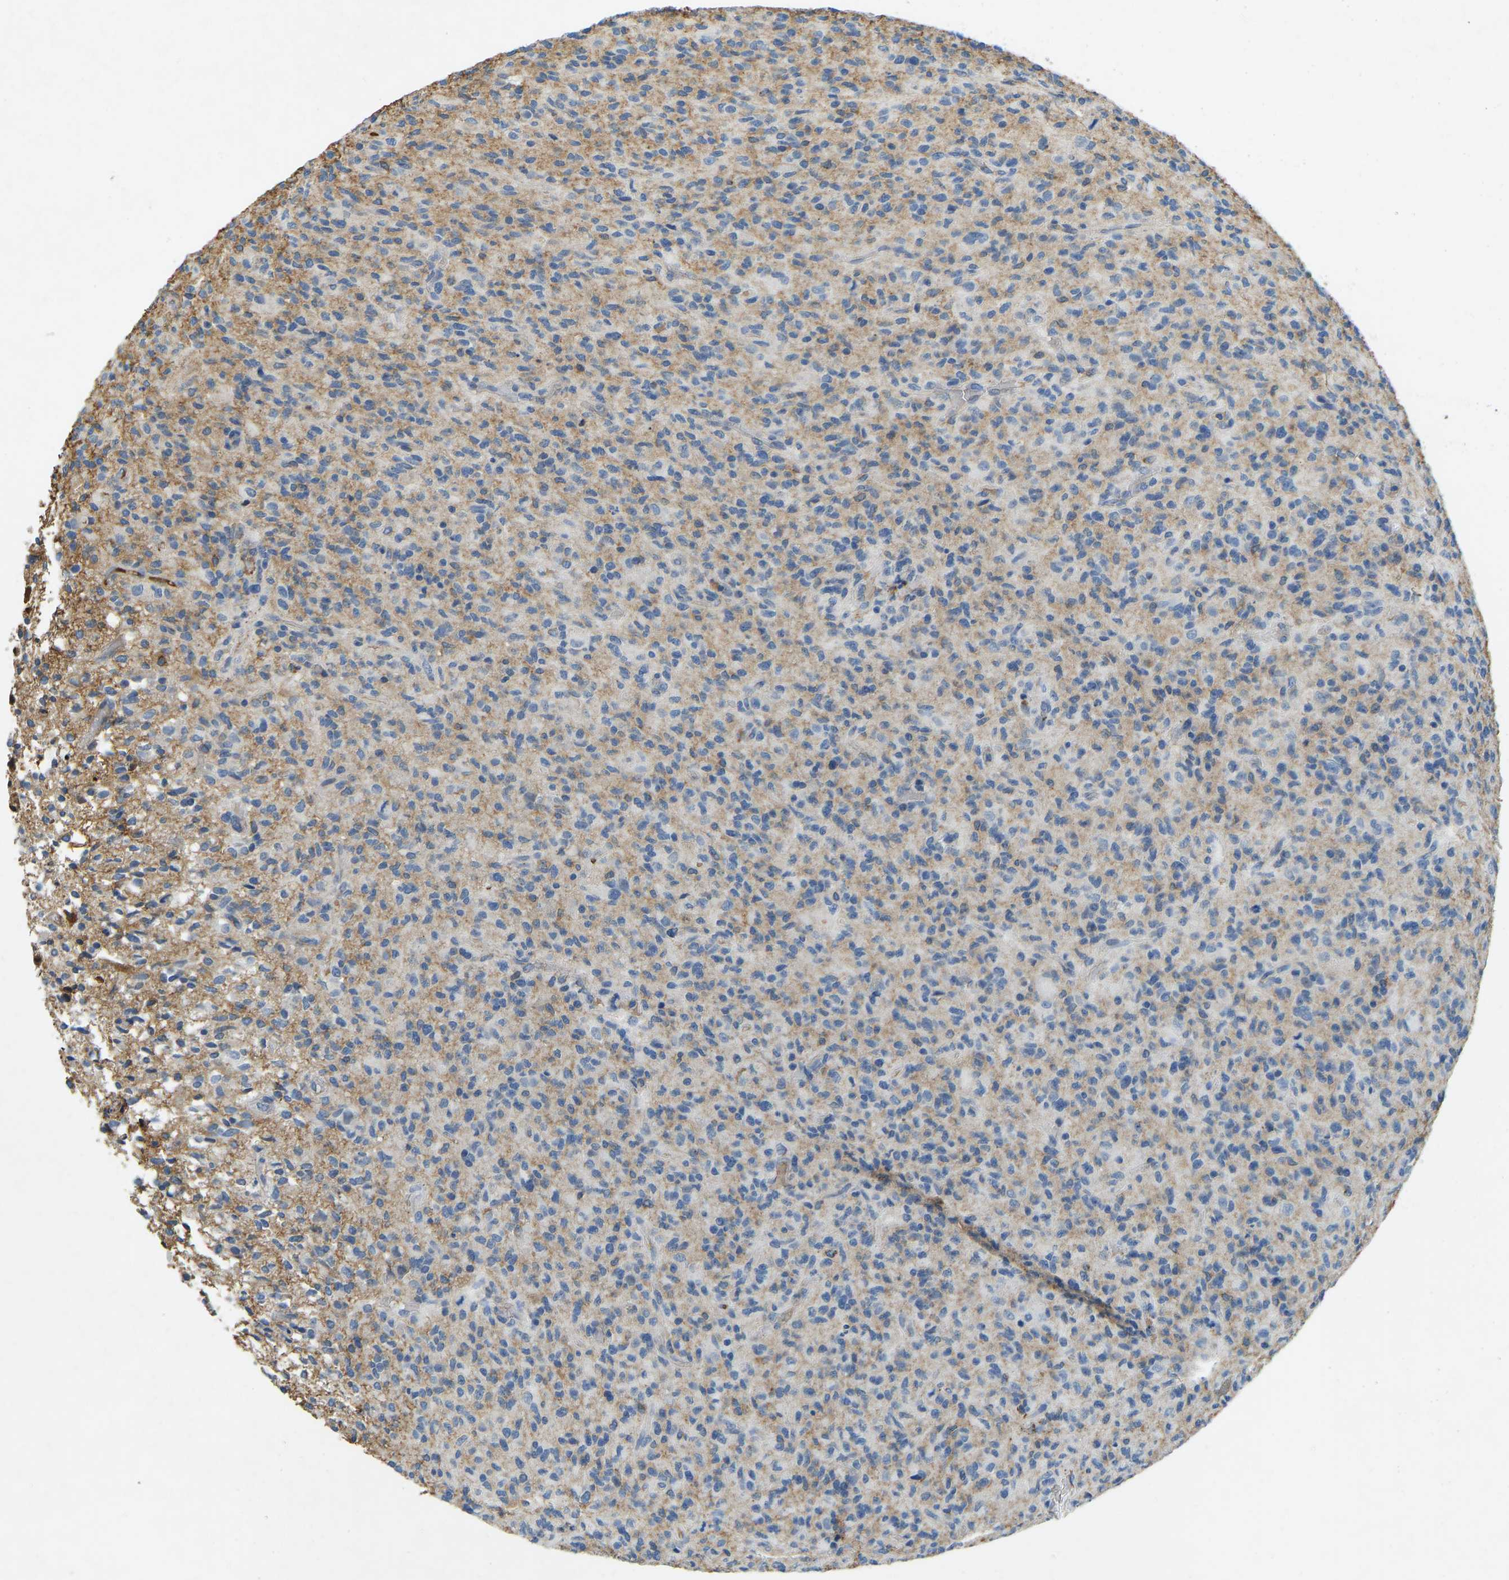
{"staining": {"intensity": "negative", "quantity": "none", "location": "none"}, "tissue": "glioma", "cell_type": "Tumor cells", "image_type": "cancer", "snomed": [{"axis": "morphology", "description": "Glioma, malignant, High grade"}, {"axis": "topography", "description": "Brain"}], "caption": "A photomicrograph of high-grade glioma (malignant) stained for a protein shows no brown staining in tumor cells.", "gene": "THBS4", "patient": {"sex": "male", "age": 71}}